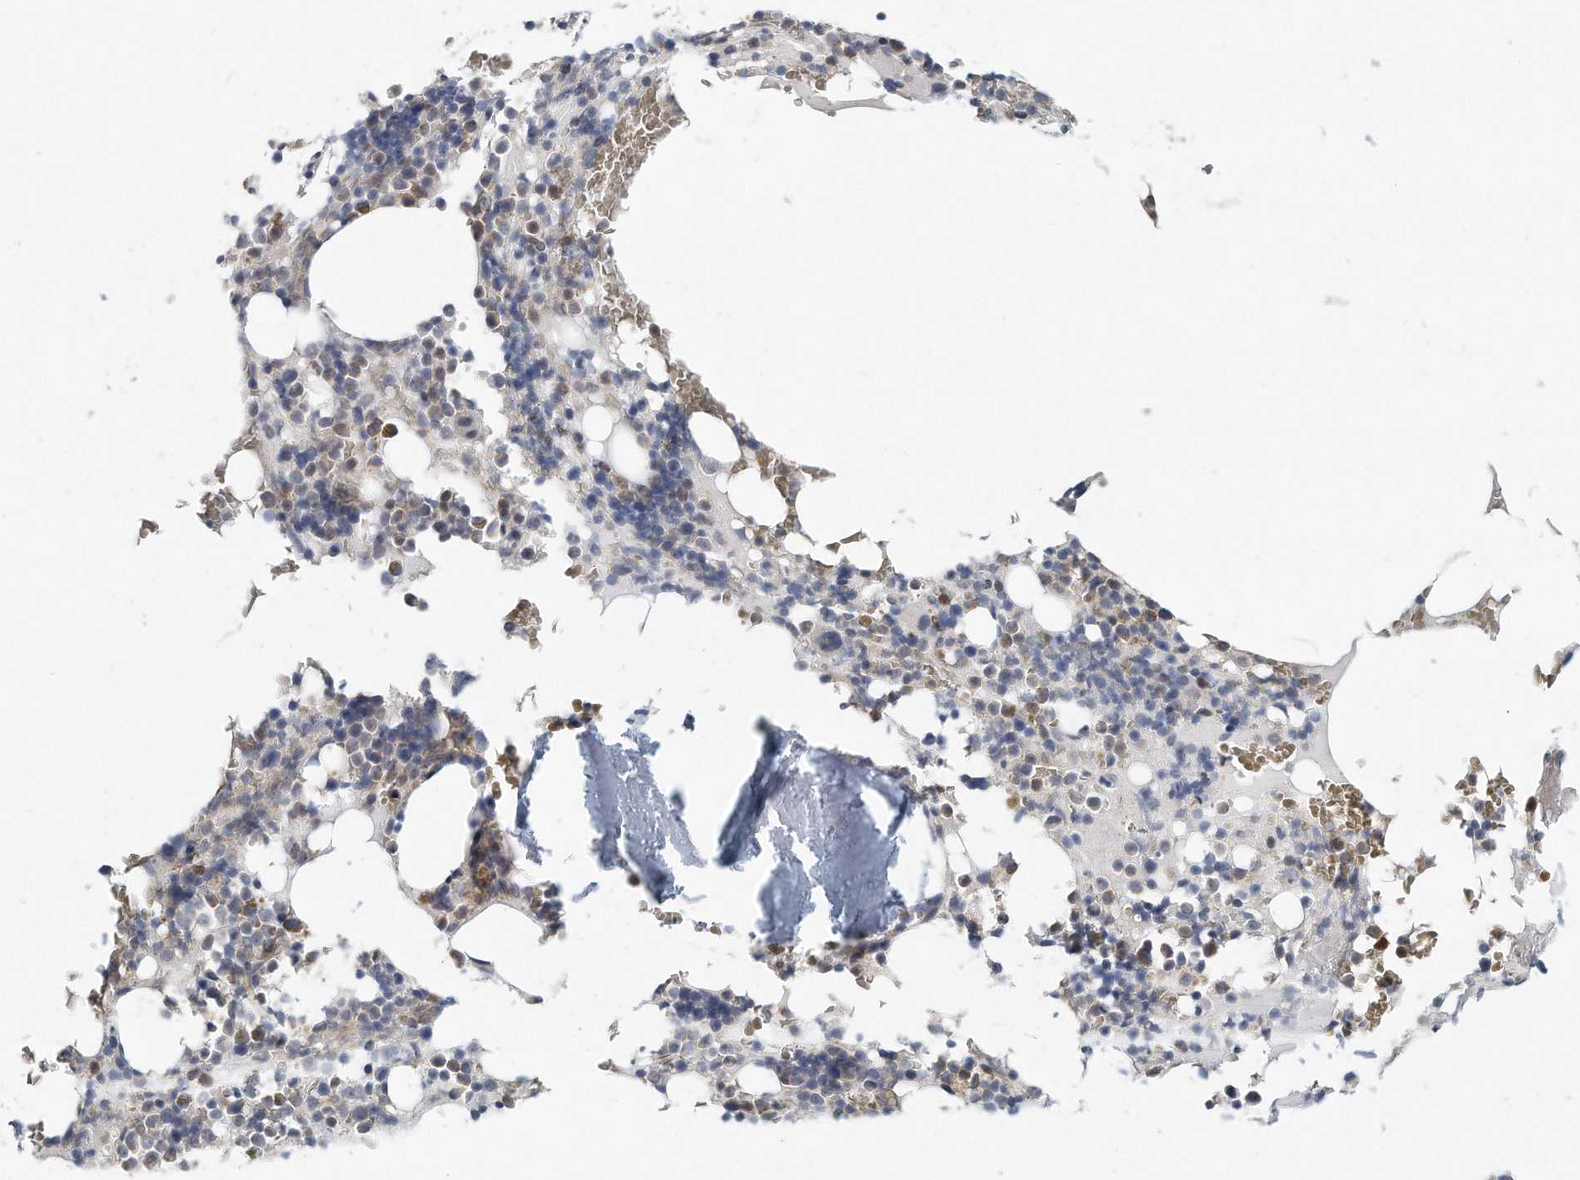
{"staining": {"intensity": "moderate", "quantity": "<25%", "location": "cytoplasmic/membranous"}, "tissue": "bone marrow", "cell_type": "Hematopoietic cells", "image_type": "normal", "snomed": [{"axis": "morphology", "description": "Normal tissue, NOS"}, {"axis": "topography", "description": "Bone marrow"}], "caption": "Immunohistochemistry (IHC) histopathology image of benign bone marrow stained for a protein (brown), which exhibits low levels of moderate cytoplasmic/membranous staining in approximately <25% of hematopoietic cells.", "gene": "VLDLR", "patient": {"sex": "male", "age": 58}}